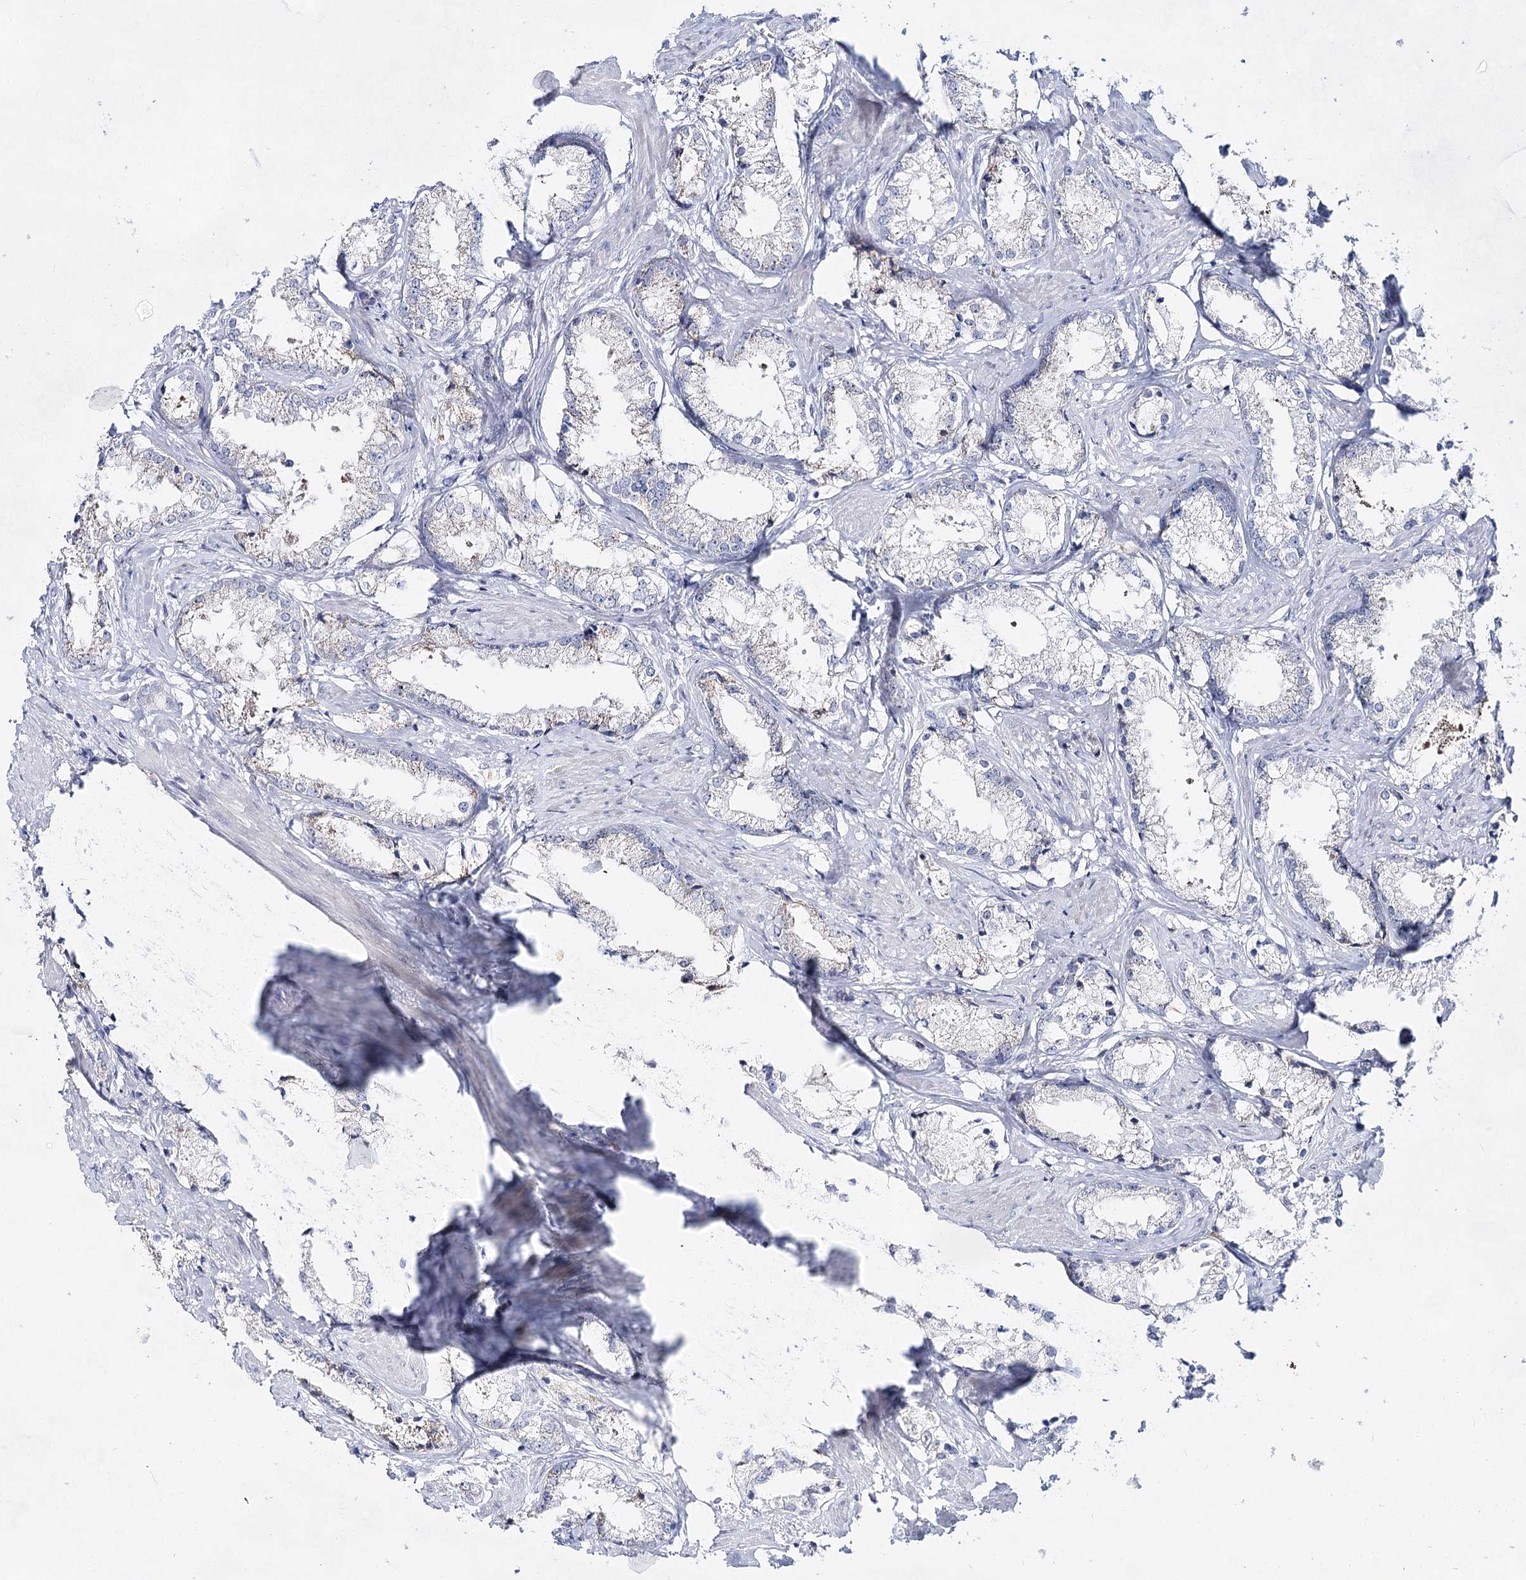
{"staining": {"intensity": "weak", "quantity": "<25%", "location": "cytoplasmic/membranous"}, "tissue": "prostate cancer", "cell_type": "Tumor cells", "image_type": "cancer", "snomed": [{"axis": "morphology", "description": "Adenocarcinoma, High grade"}, {"axis": "topography", "description": "Prostate"}], "caption": "Immunohistochemistry (IHC) image of neoplastic tissue: adenocarcinoma (high-grade) (prostate) stained with DAB (3,3'-diaminobenzidine) shows no significant protein staining in tumor cells.", "gene": "BPHL", "patient": {"sex": "male", "age": 66}}